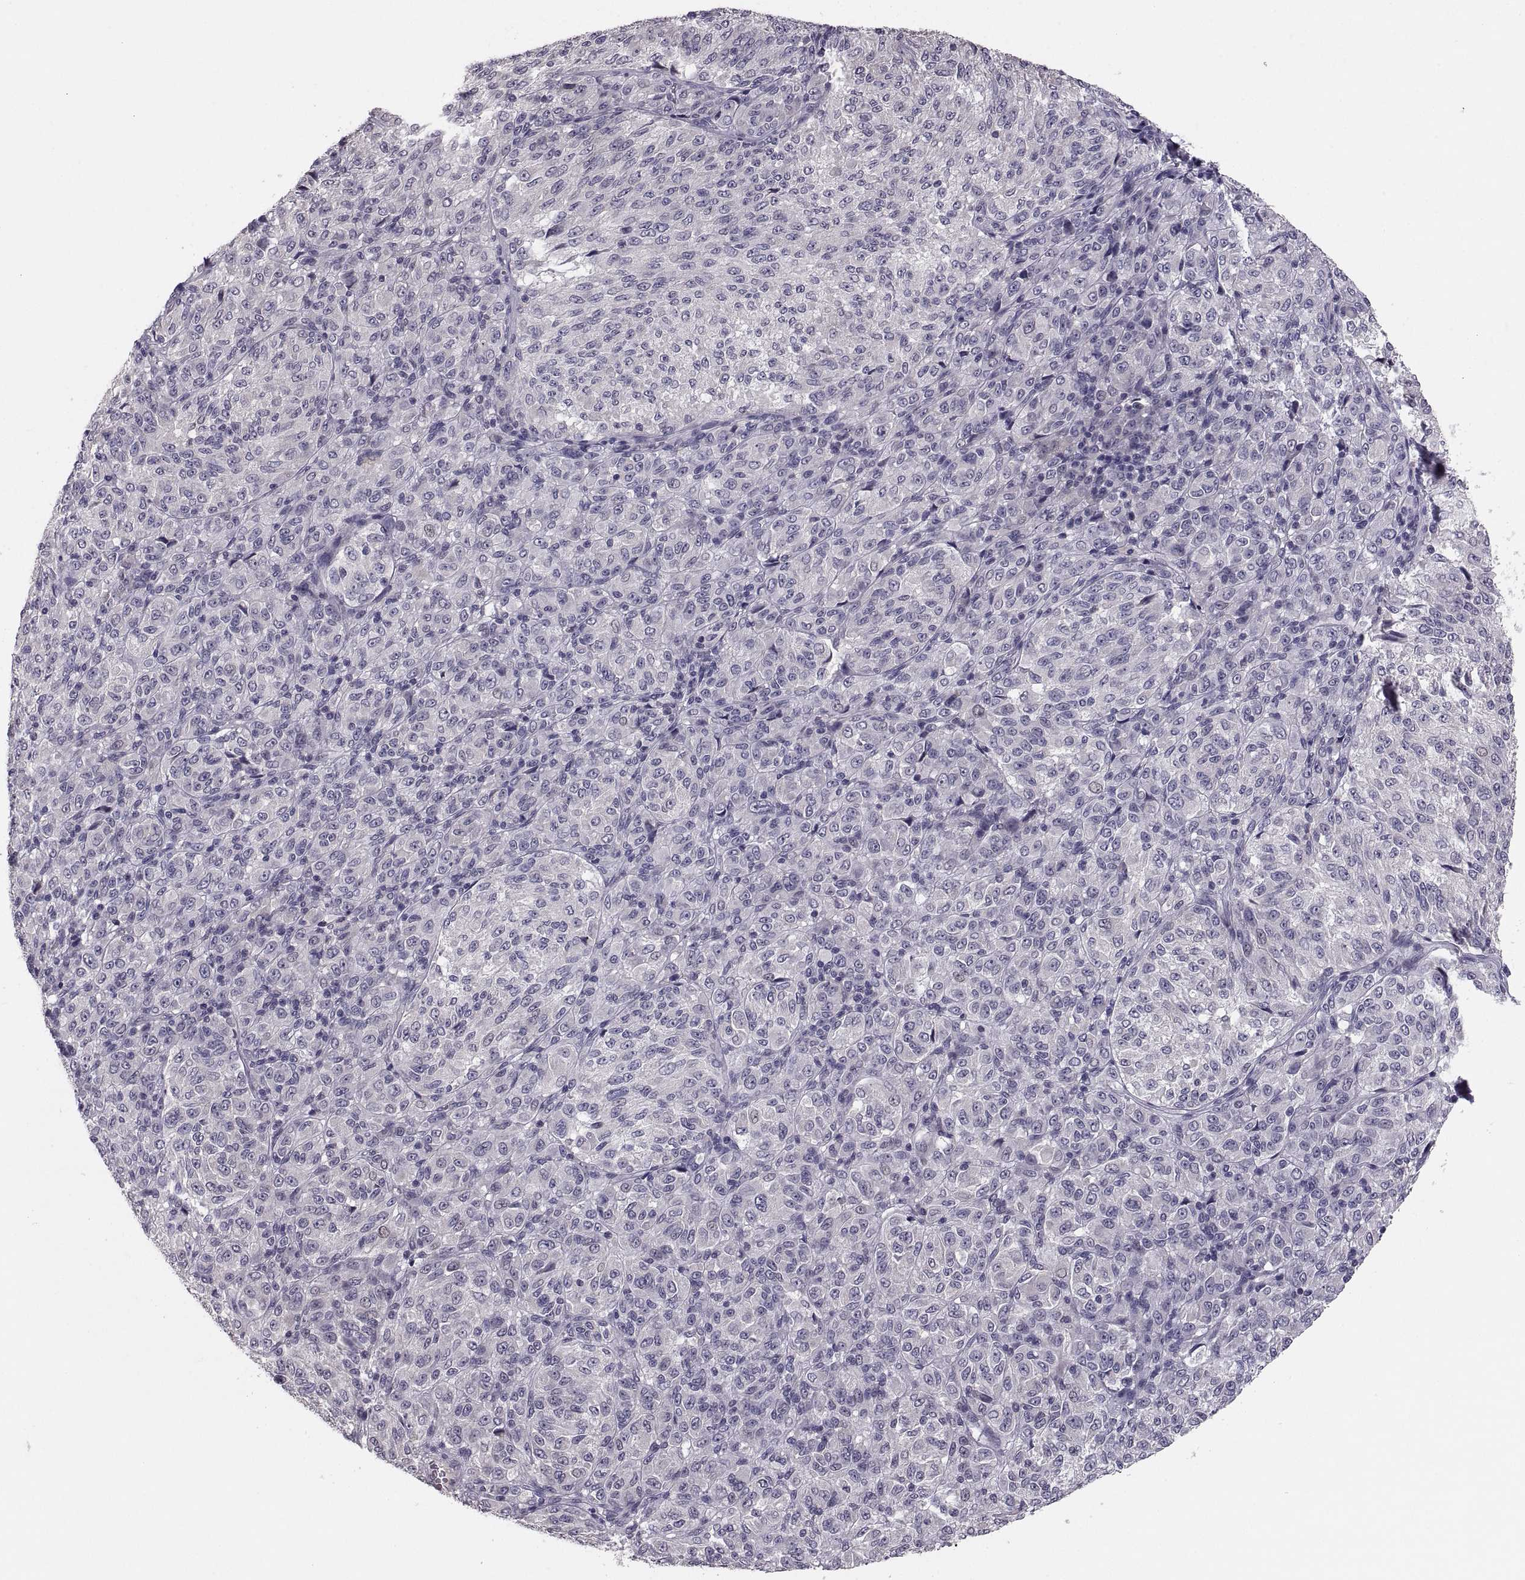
{"staining": {"intensity": "negative", "quantity": "none", "location": "none"}, "tissue": "melanoma", "cell_type": "Tumor cells", "image_type": "cancer", "snomed": [{"axis": "morphology", "description": "Malignant melanoma, Metastatic site"}, {"axis": "topography", "description": "Brain"}], "caption": "The image shows no staining of tumor cells in melanoma.", "gene": "PAX2", "patient": {"sex": "female", "age": 56}}